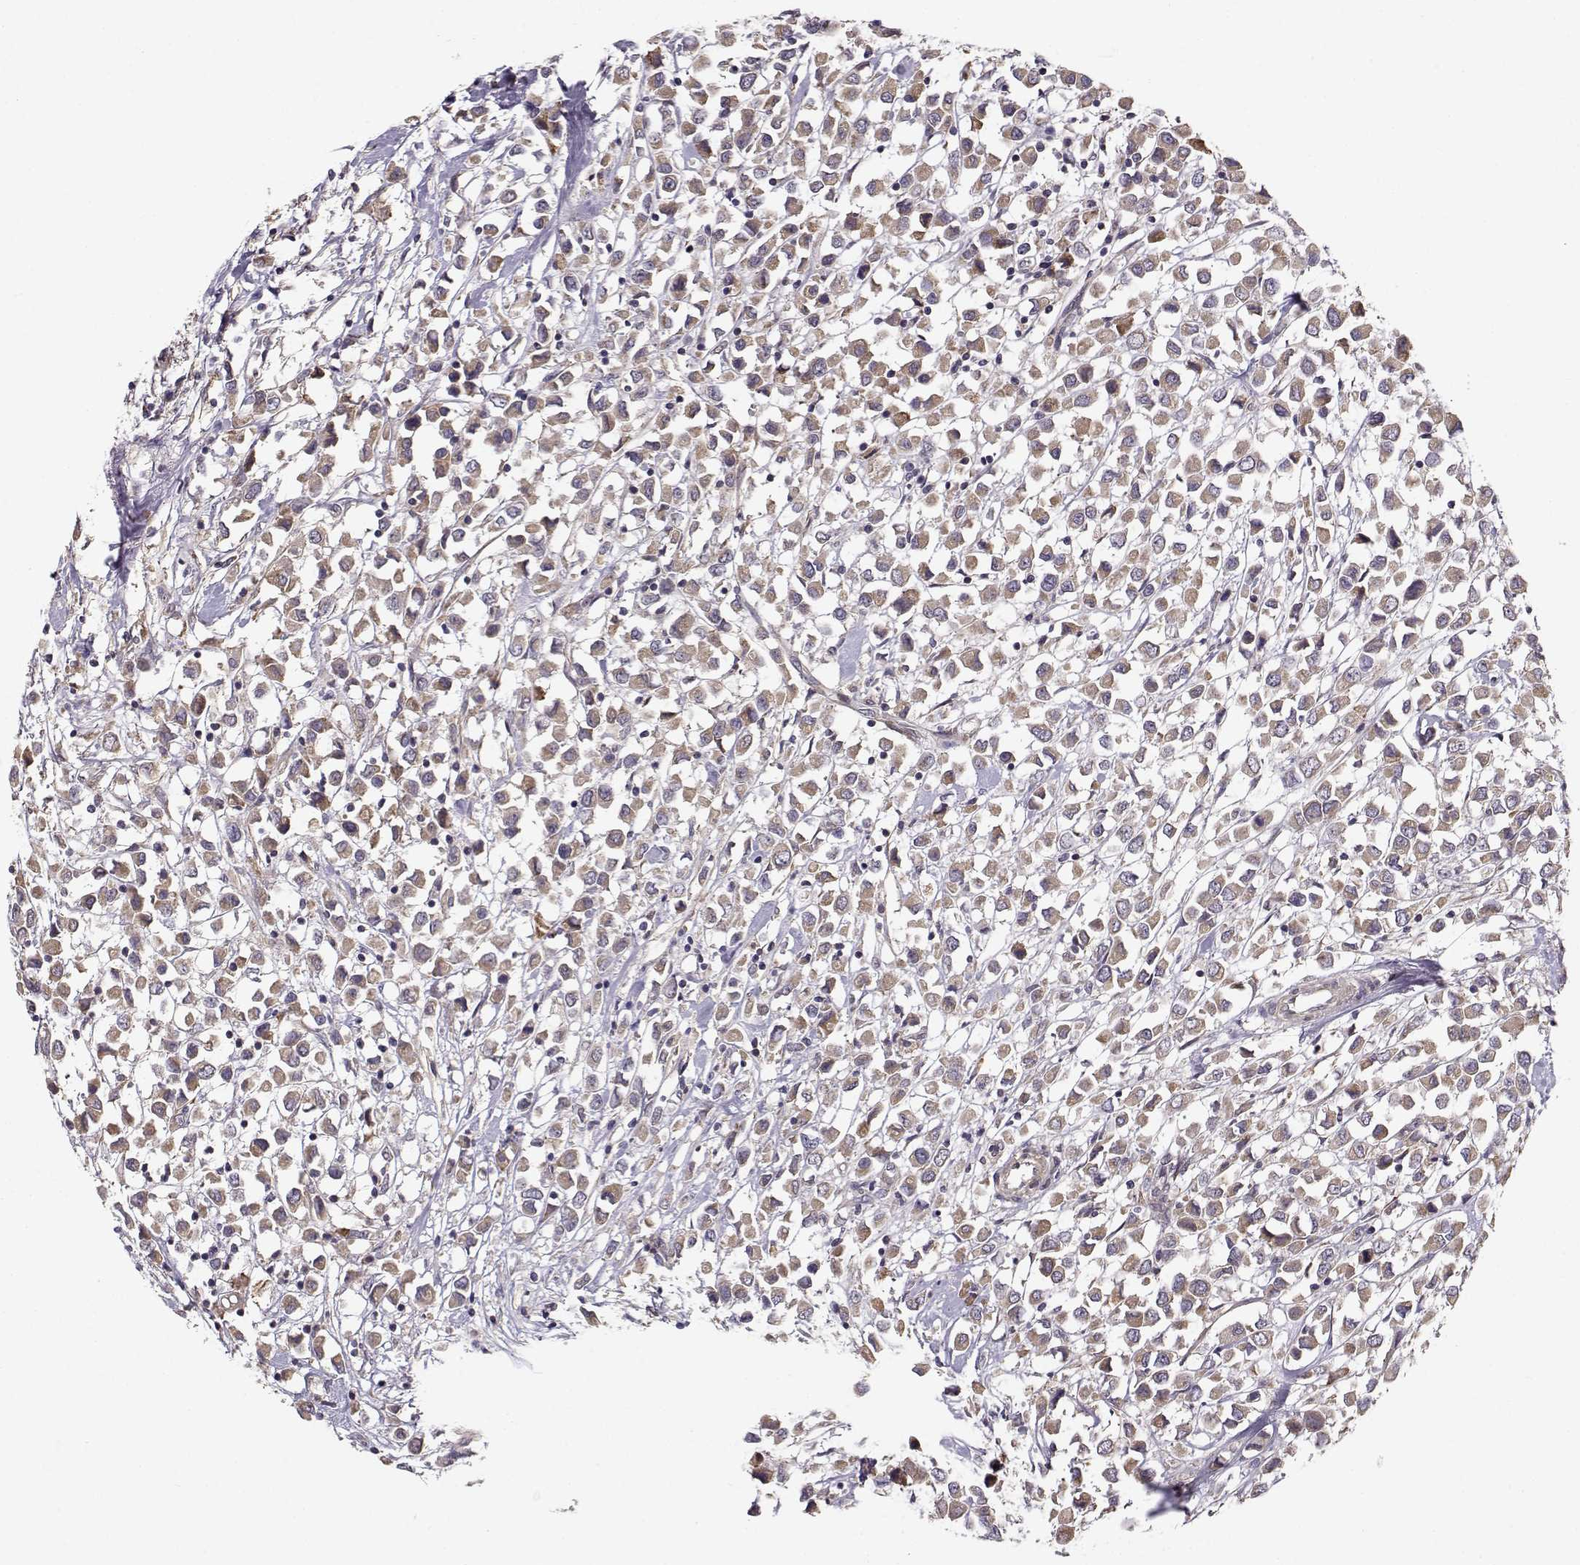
{"staining": {"intensity": "weak", "quantity": ">75%", "location": "cytoplasmic/membranous"}, "tissue": "breast cancer", "cell_type": "Tumor cells", "image_type": "cancer", "snomed": [{"axis": "morphology", "description": "Duct carcinoma"}, {"axis": "topography", "description": "Breast"}], "caption": "Breast cancer stained with a protein marker reveals weak staining in tumor cells.", "gene": "ENTPD8", "patient": {"sex": "female", "age": 61}}